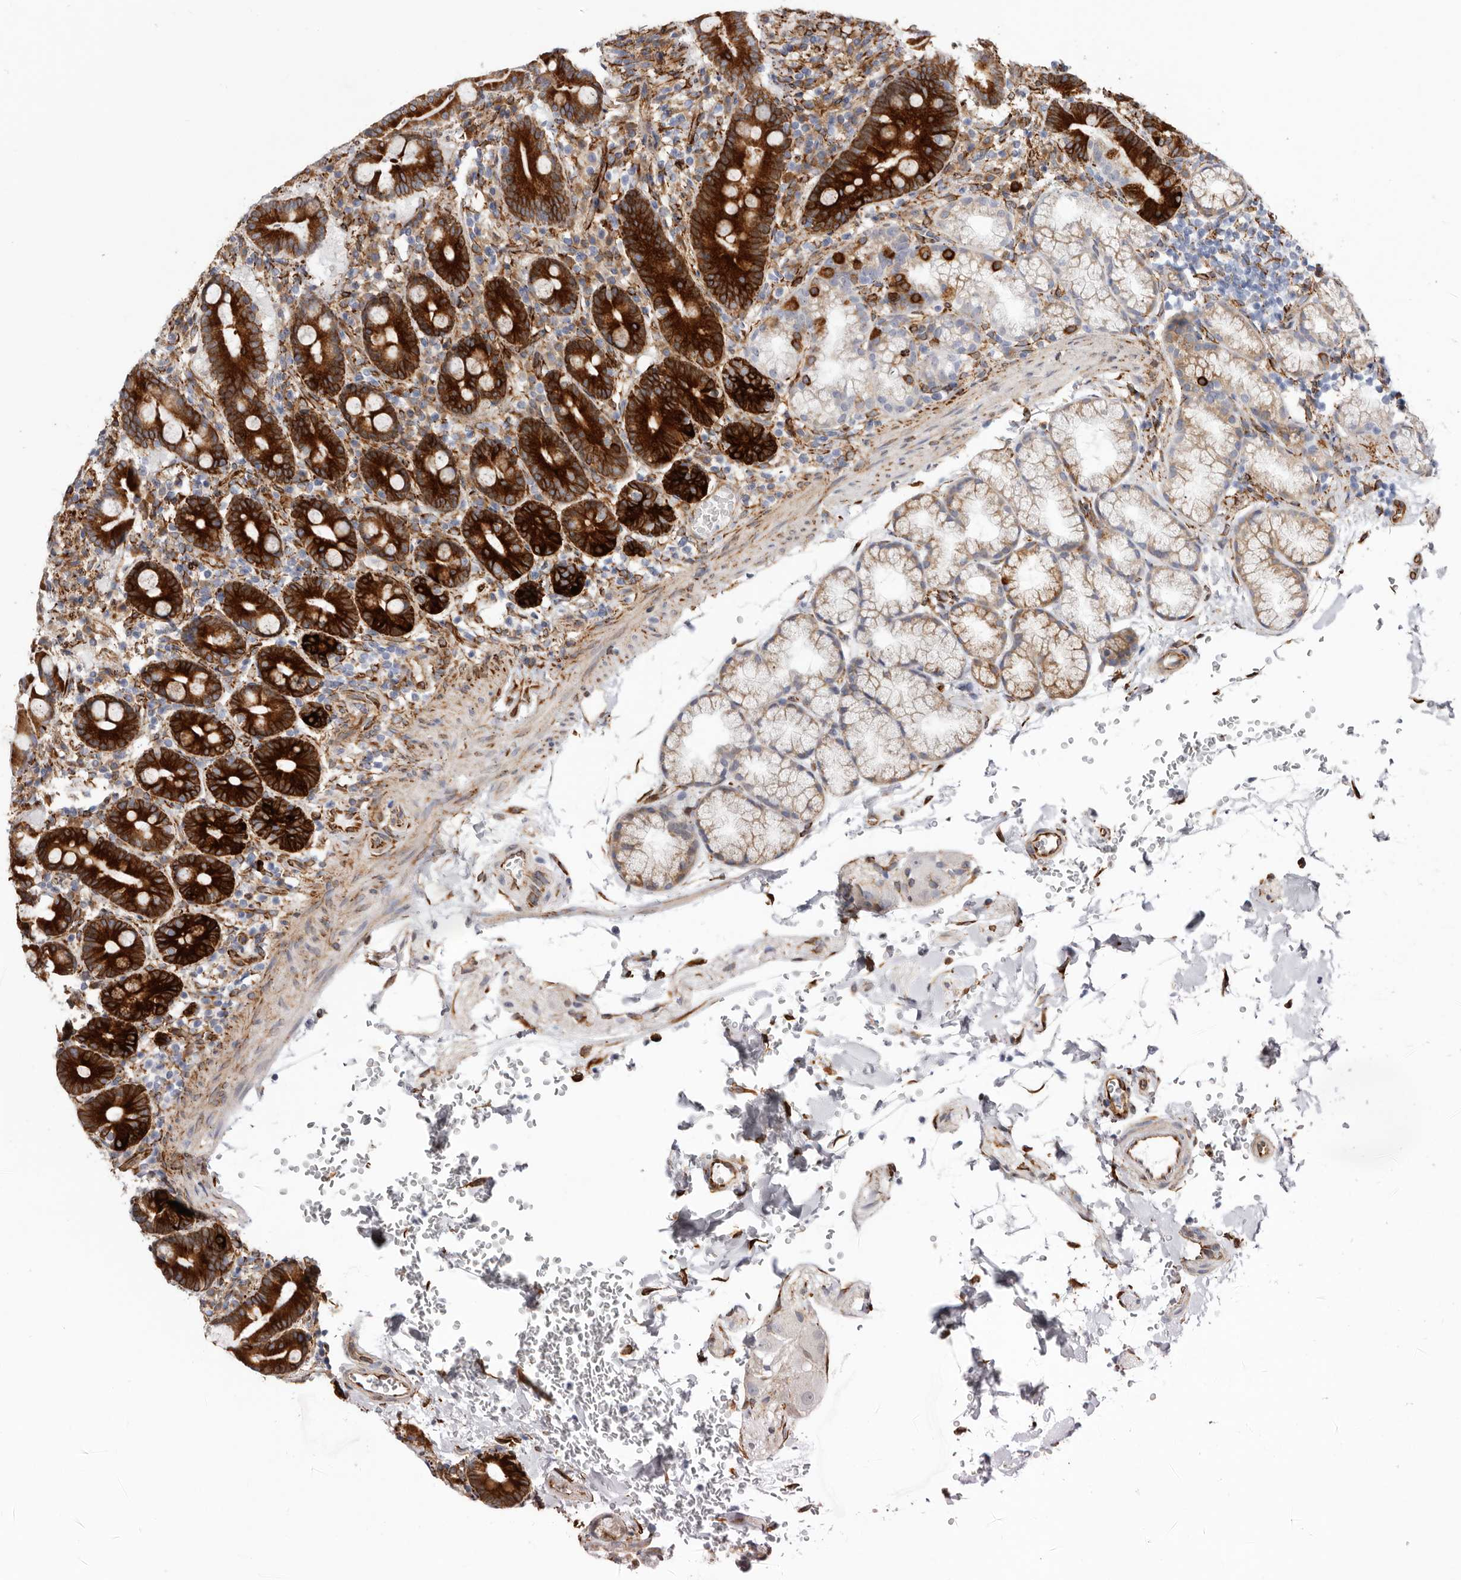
{"staining": {"intensity": "strong", "quantity": ">75%", "location": "cytoplasmic/membranous"}, "tissue": "duodenum", "cell_type": "Glandular cells", "image_type": "normal", "snomed": [{"axis": "morphology", "description": "Normal tissue, NOS"}, {"axis": "topography", "description": "Duodenum"}], "caption": "Glandular cells show high levels of strong cytoplasmic/membranous expression in approximately >75% of cells in normal human duodenum. Using DAB (3,3'-diaminobenzidine) (brown) and hematoxylin (blue) stains, captured at high magnification using brightfield microscopy.", "gene": "SEMA3E", "patient": {"sex": "male", "age": 54}}